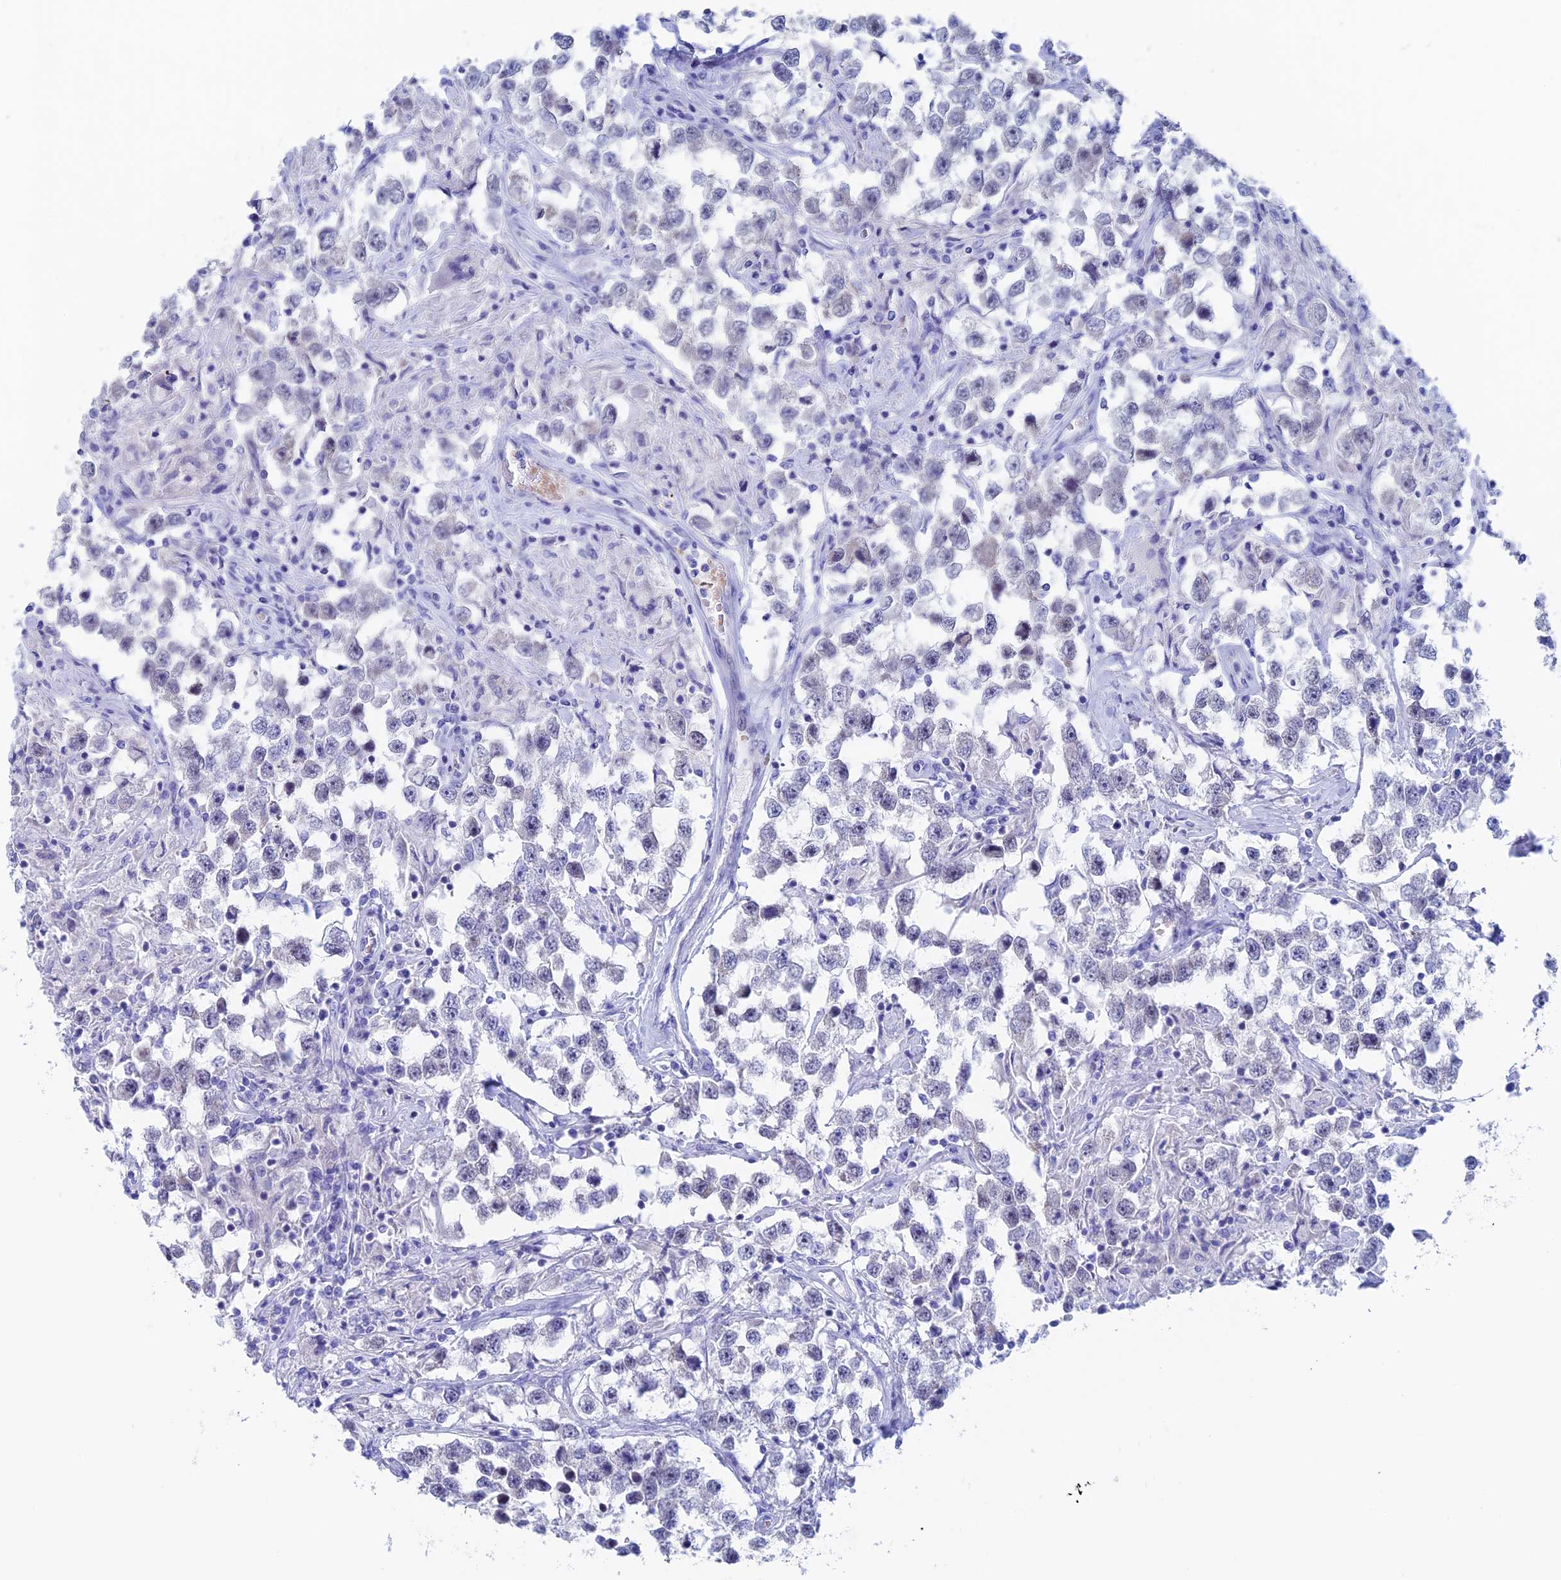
{"staining": {"intensity": "negative", "quantity": "none", "location": "none"}, "tissue": "testis cancer", "cell_type": "Tumor cells", "image_type": "cancer", "snomed": [{"axis": "morphology", "description": "Seminoma, NOS"}, {"axis": "topography", "description": "Testis"}], "caption": "DAB (3,3'-diaminobenzidine) immunohistochemical staining of human testis cancer shows no significant staining in tumor cells.", "gene": "PSMC3IP", "patient": {"sex": "male", "age": 46}}